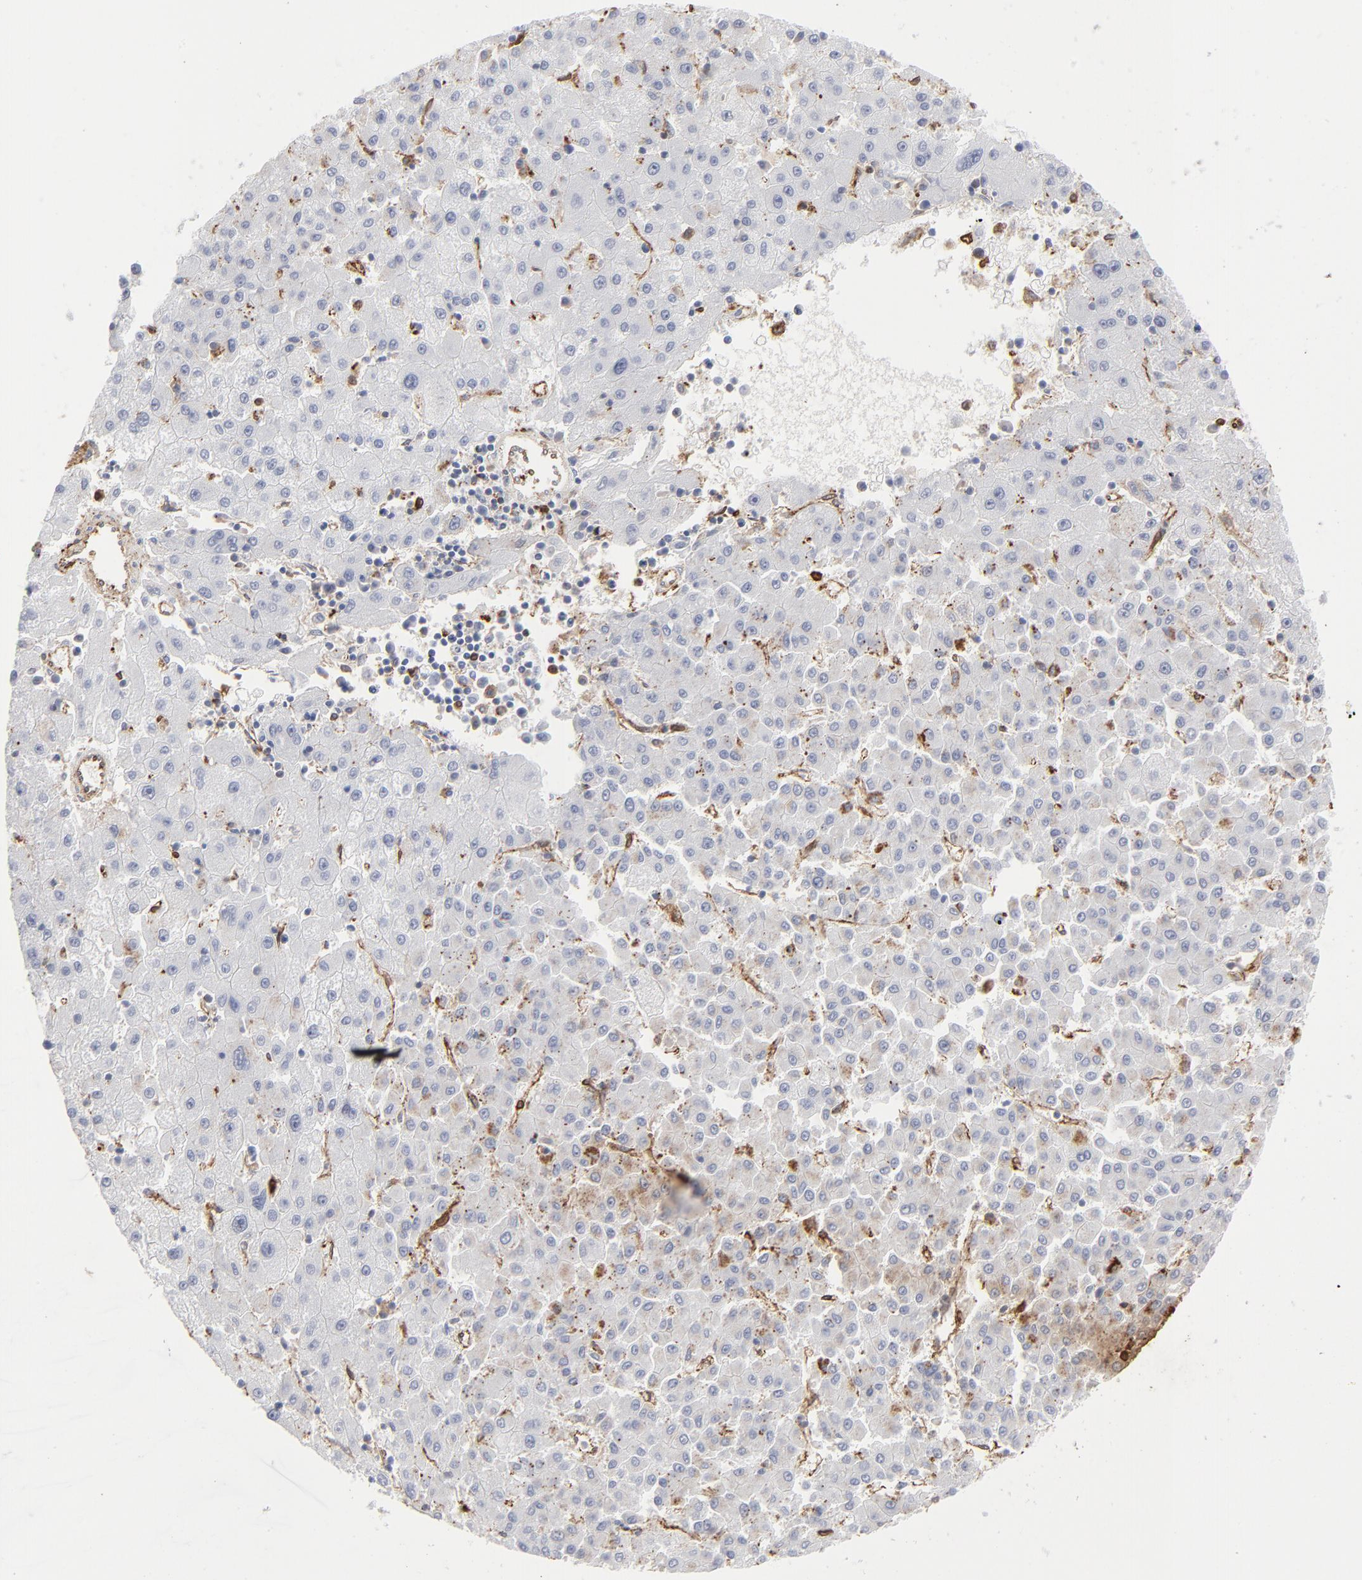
{"staining": {"intensity": "weak", "quantity": "<25%", "location": "cytoplasmic/membranous"}, "tissue": "liver cancer", "cell_type": "Tumor cells", "image_type": "cancer", "snomed": [{"axis": "morphology", "description": "Carcinoma, Hepatocellular, NOS"}, {"axis": "topography", "description": "Liver"}], "caption": "A histopathology image of human liver hepatocellular carcinoma is negative for staining in tumor cells.", "gene": "ANXA5", "patient": {"sex": "male", "age": 72}}